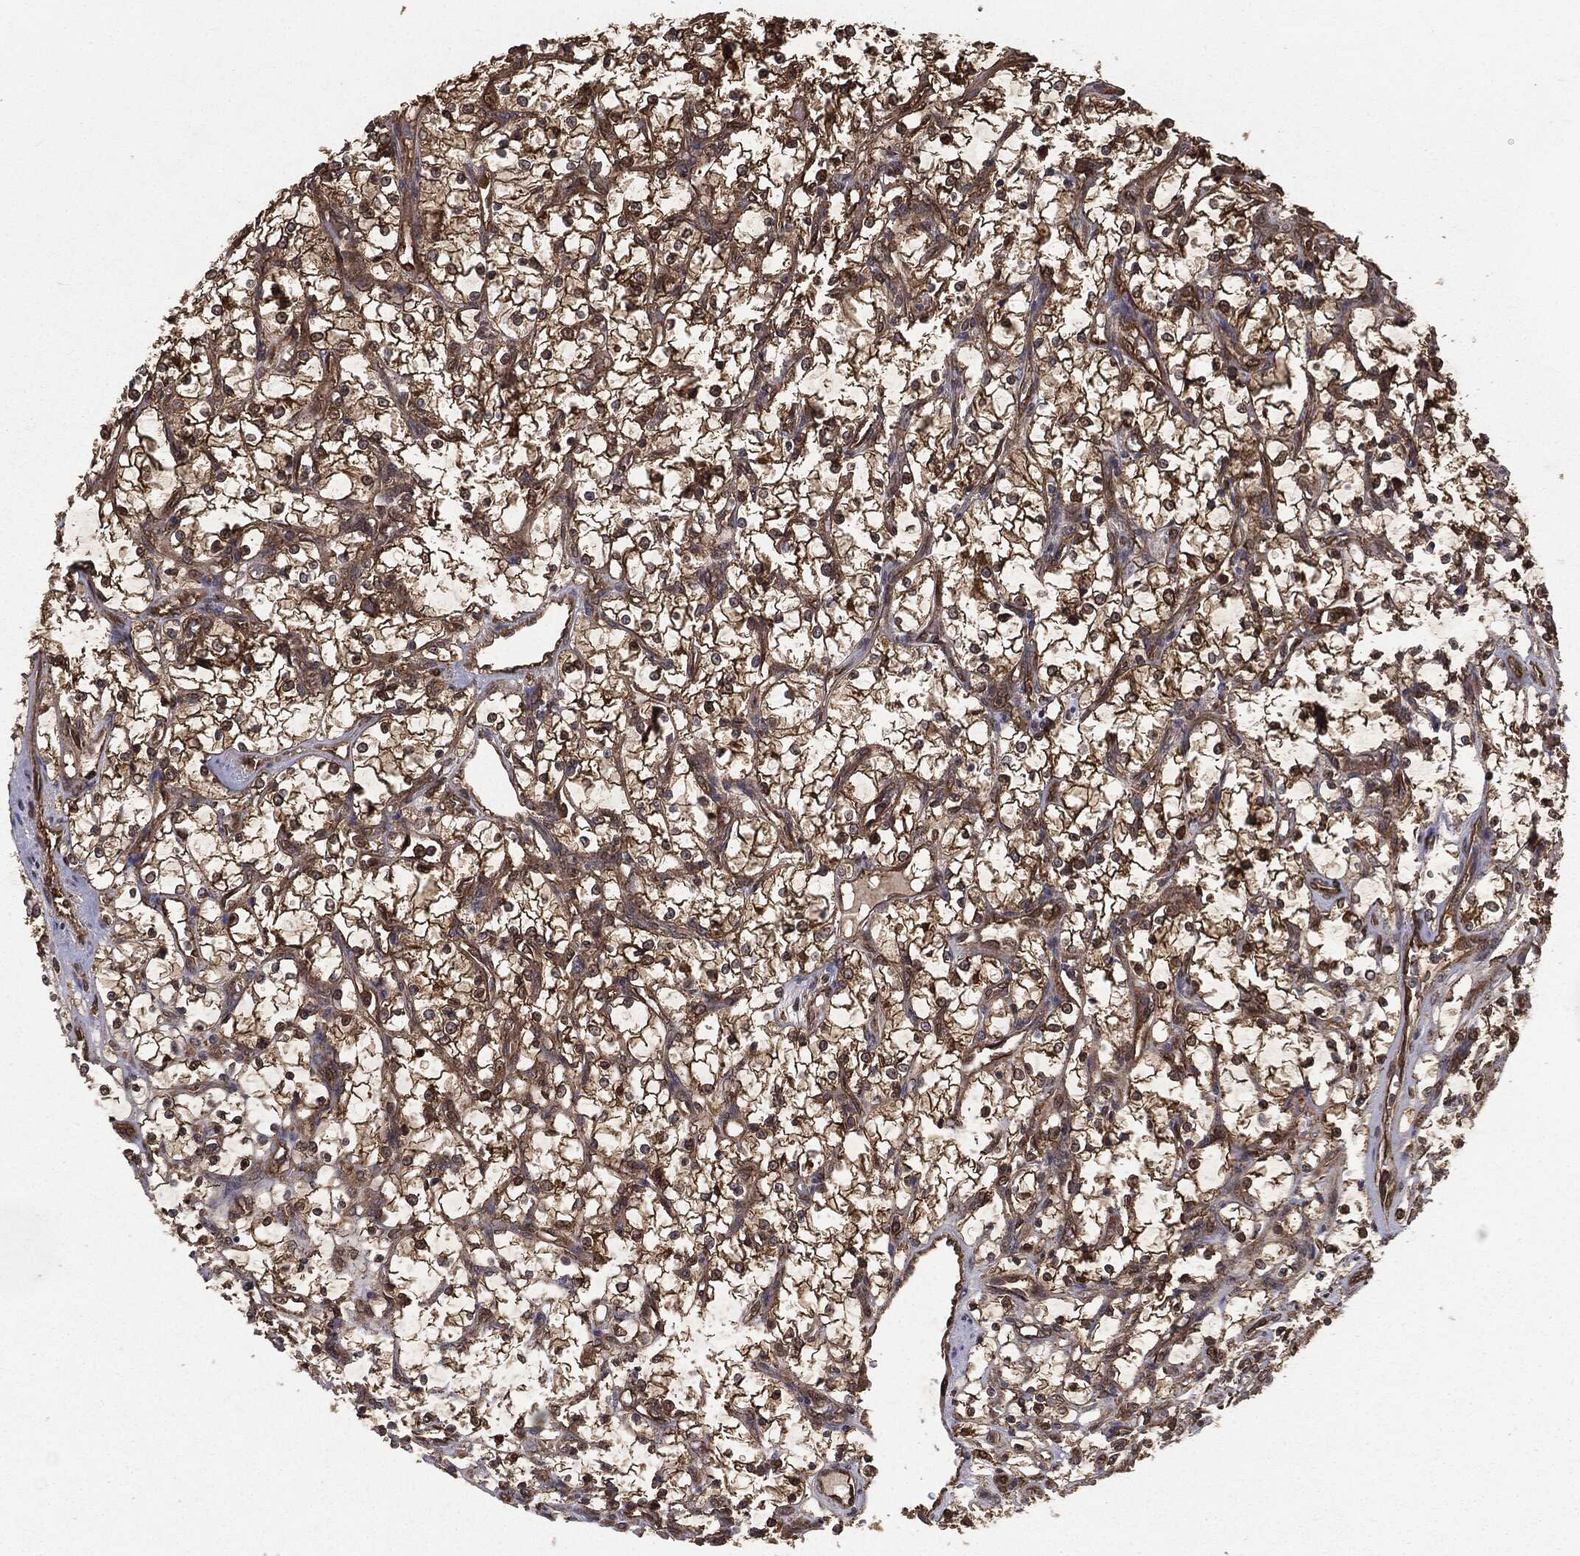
{"staining": {"intensity": "strong", "quantity": "25%-75%", "location": "cytoplasmic/membranous"}, "tissue": "renal cancer", "cell_type": "Tumor cells", "image_type": "cancer", "snomed": [{"axis": "morphology", "description": "Adenocarcinoma, NOS"}, {"axis": "topography", "description": "Kidney"}], "caption": "Renal adenocarcinoma stained with a protein marker demonstrates strong staining in tumor cells.", "gene": "NME1", "patient": {"sex": "female", "age": 69}}